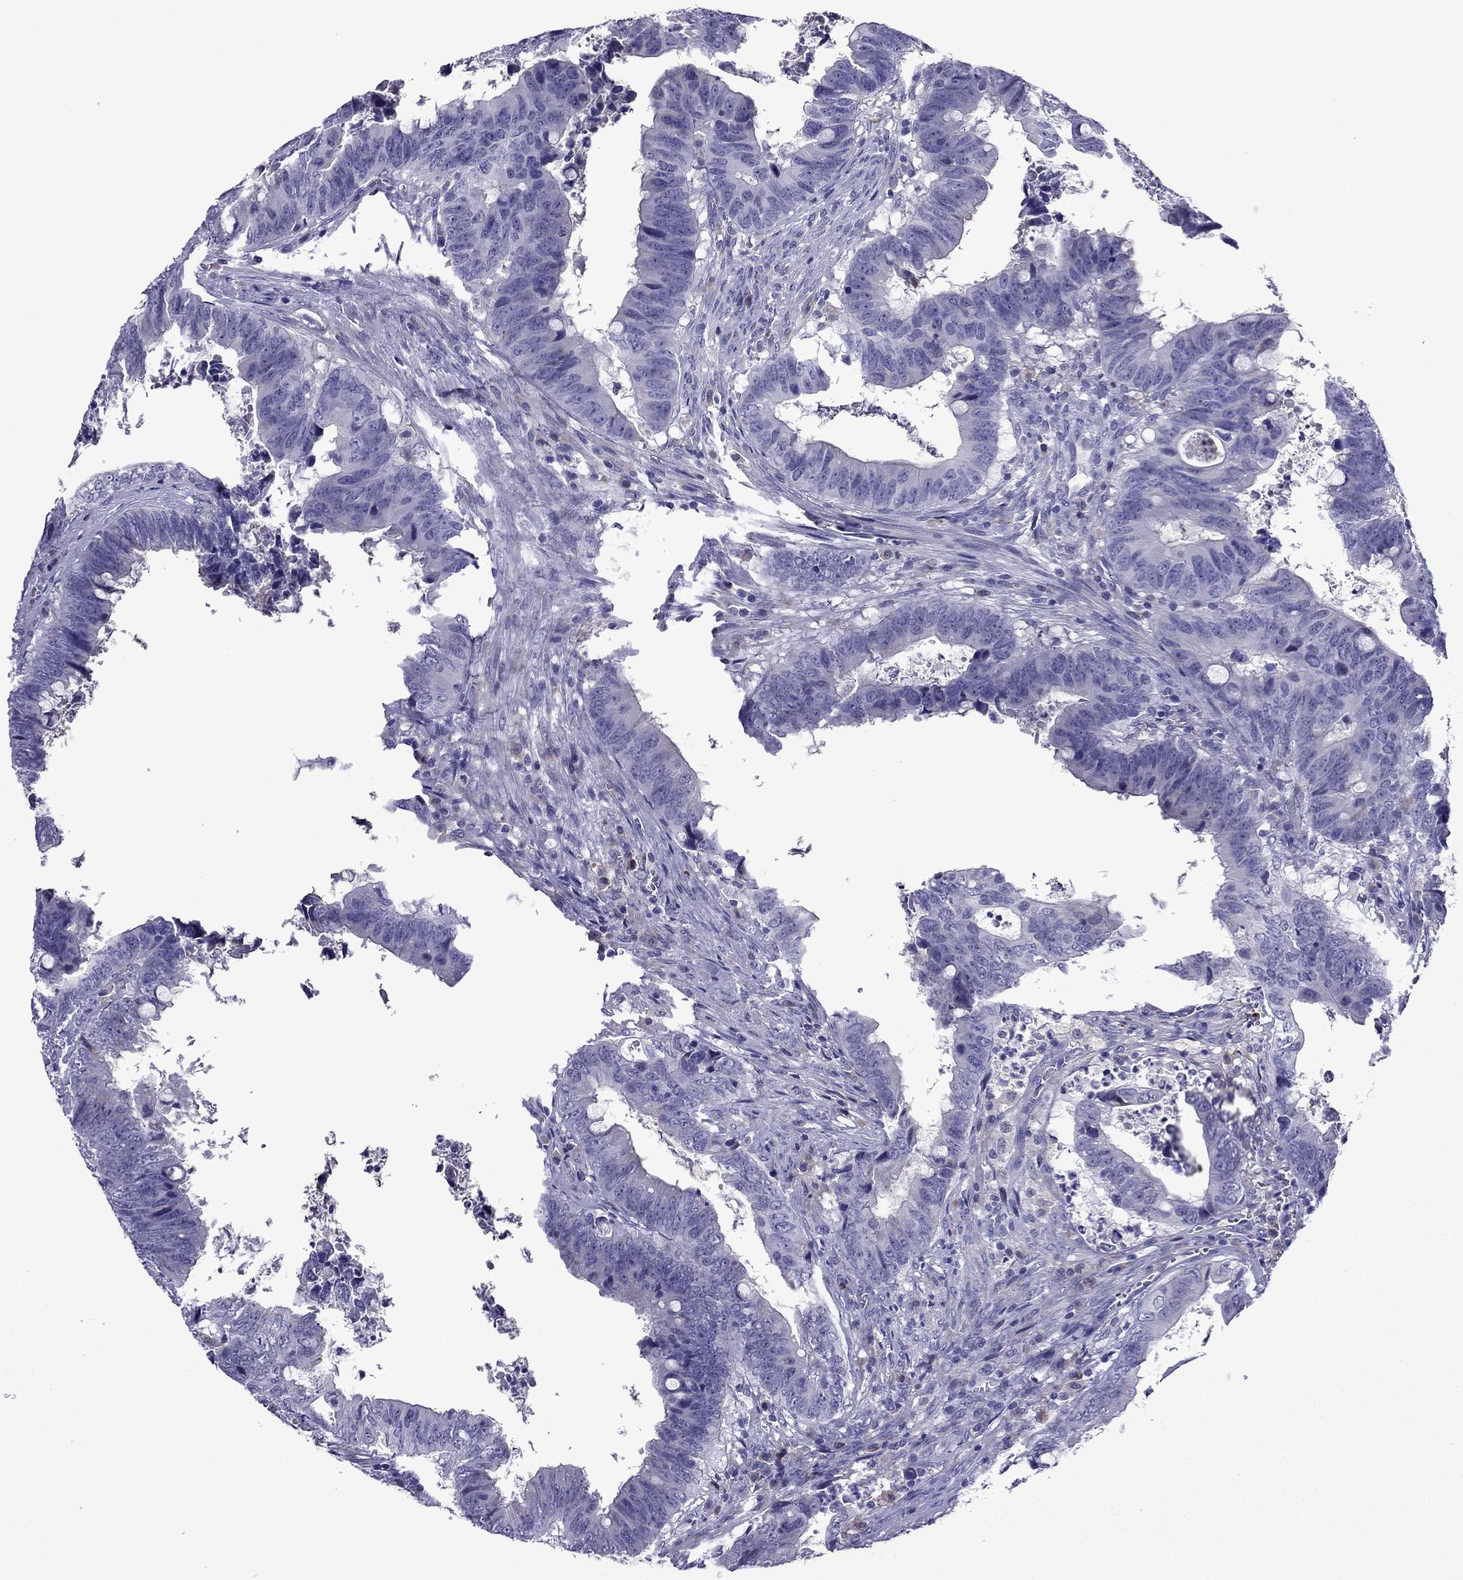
{"staining": {"intensity": "negative", "quantity": "none", "location": "none"}, "tissue": "colorectal cancer", "cell_type": "Tumor cells", "image_type": "cancer", "snomed": [{"axis": "morphology", "description": "Adenocarcinoma, NOS"}, {"axis": "topography", "description": "Colon"}], "caption": "Histopathology image shows no protein expression in tumor cells of colorectal cancer (adenocarcinoma) tissue. (DAB immunohistochemistry (IHC) visualized using brightfield microscopy, high magnification).", "gene": "TSSK4", "patient": {"sex": "female", "age": 82}}